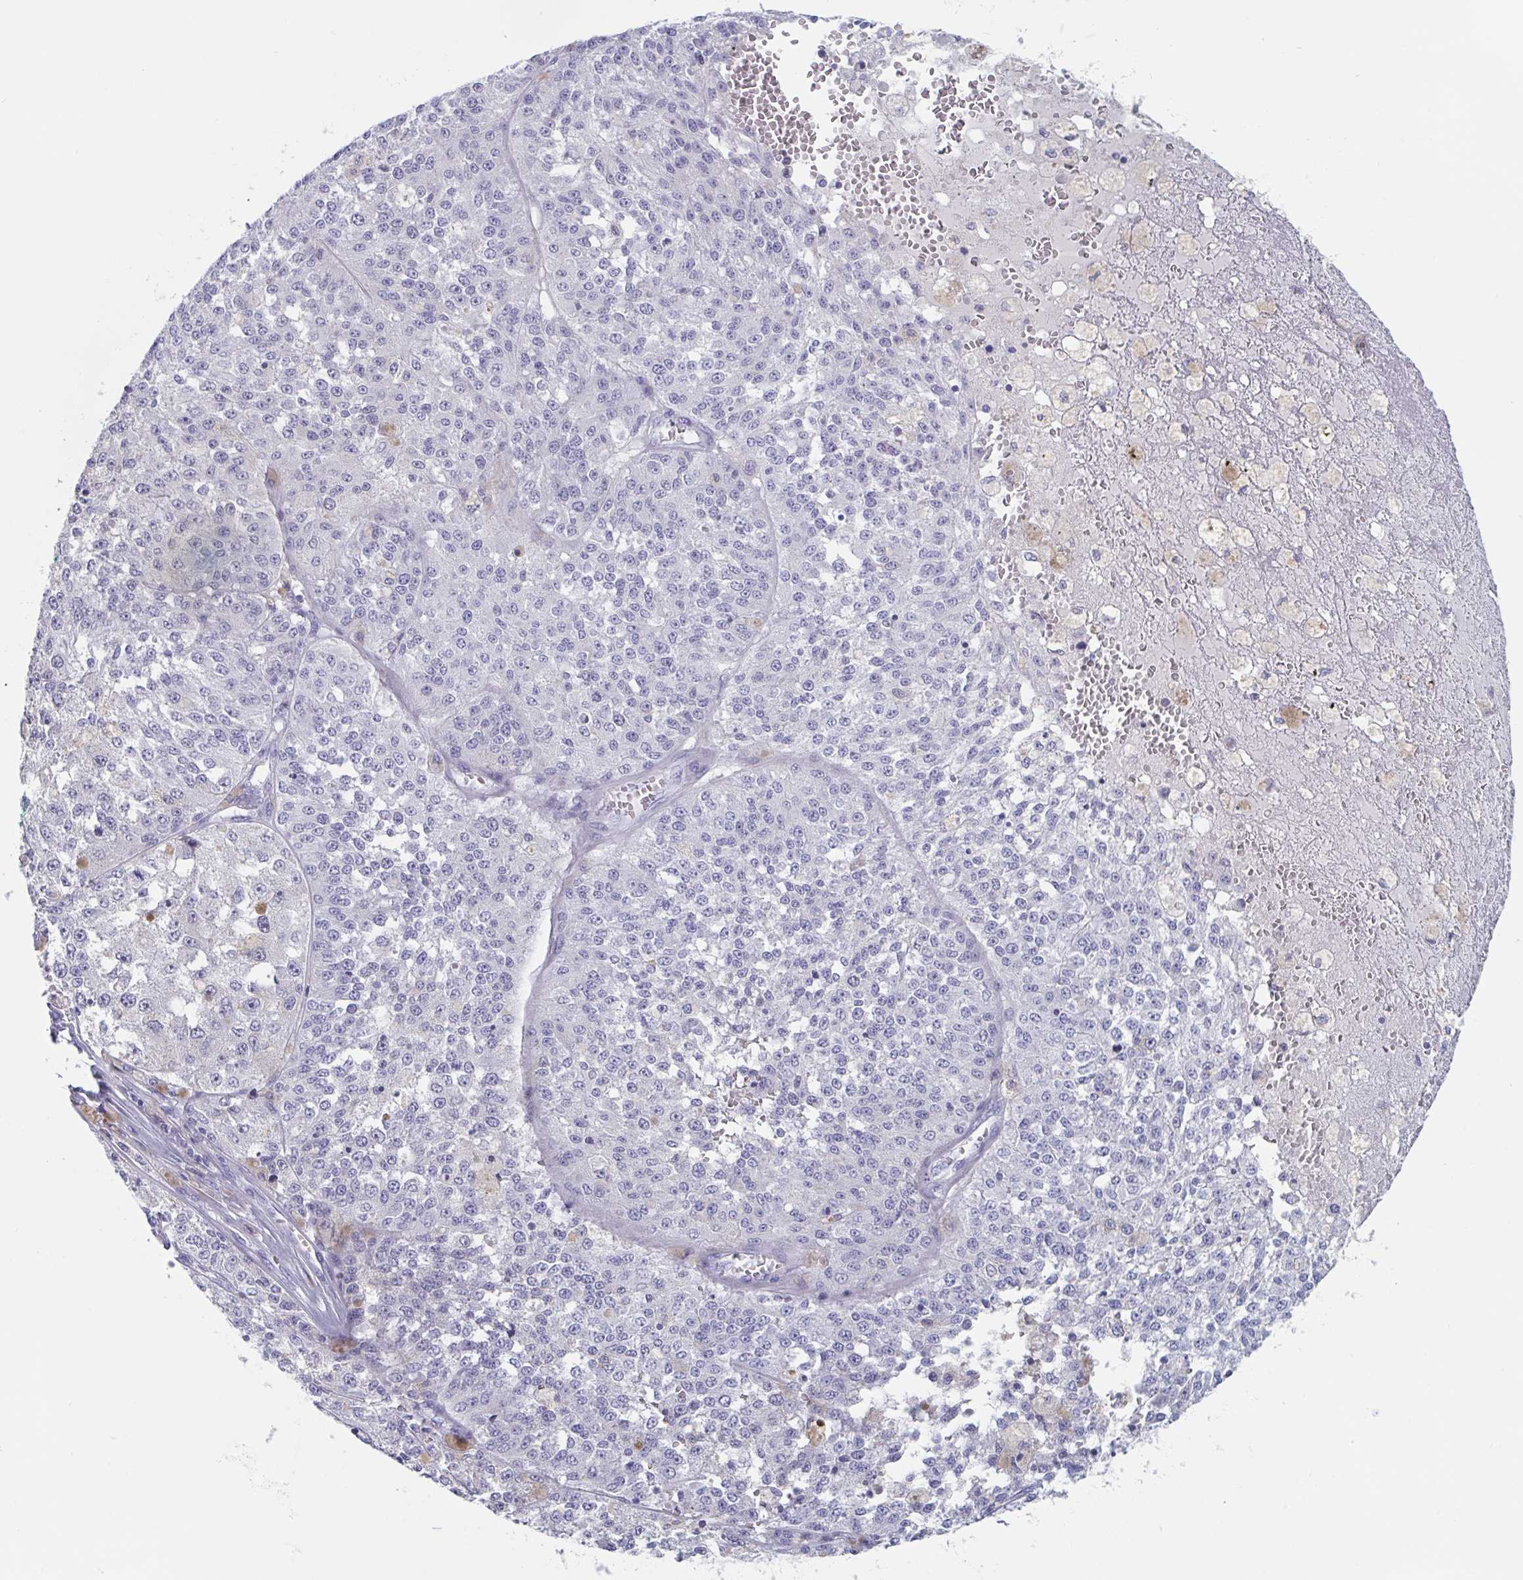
{"staining": {"intensity": "negative", "quantity": "none", "location": "none"}, "tissue": "melanoma", "cell_type": "Tumor cells", "image_type": "cancer", "snomed": [{"axis": "morphology", "description": "Malignant melanoma, Metastatic site"}, {"axis": "topography", "description": "Lymph node"}], "caption": "There is no significant expression in tumor cells of malignant melanoma (metastatic site).", "gene": "DPEP3", "patient": {"sex": "female", "age": 64}}